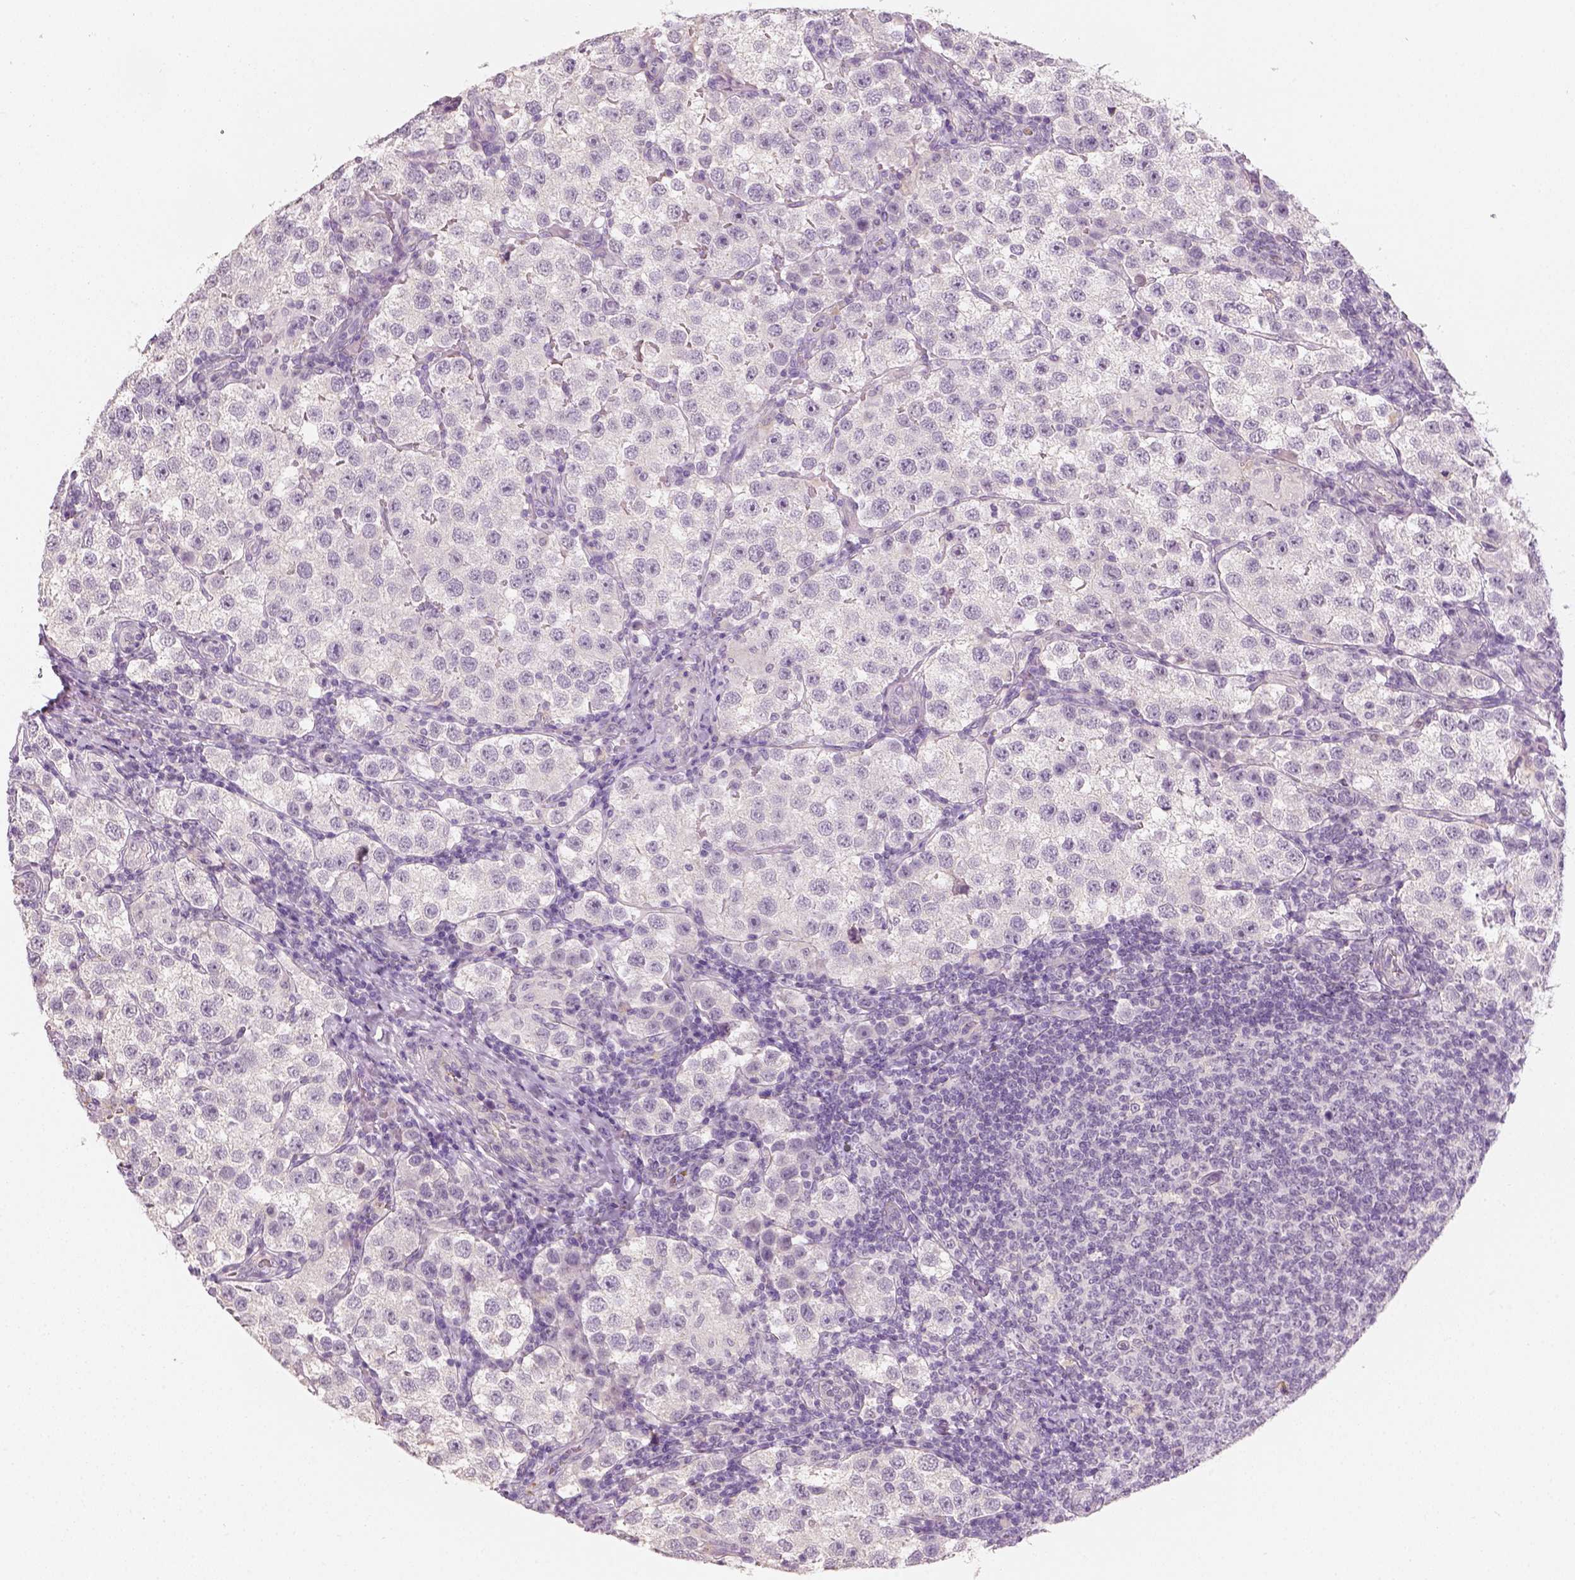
{"staining": {"intensity": "negative", "quantity": "none", "location": "none"}, "tissue": "testis cancer", "cell_type": "Tumor cells", "image_type": "cancer", "snomed": [{"axis": "morphology", "description": "Seminoma, NOS"}, {"axis": "topography", "description": "Testis"}], "caption": "Tumor cells are negative for brown protein staining in testis seminoma.", "gene": "FAM163B", "patient": {"sex": "male", "age": 37}}